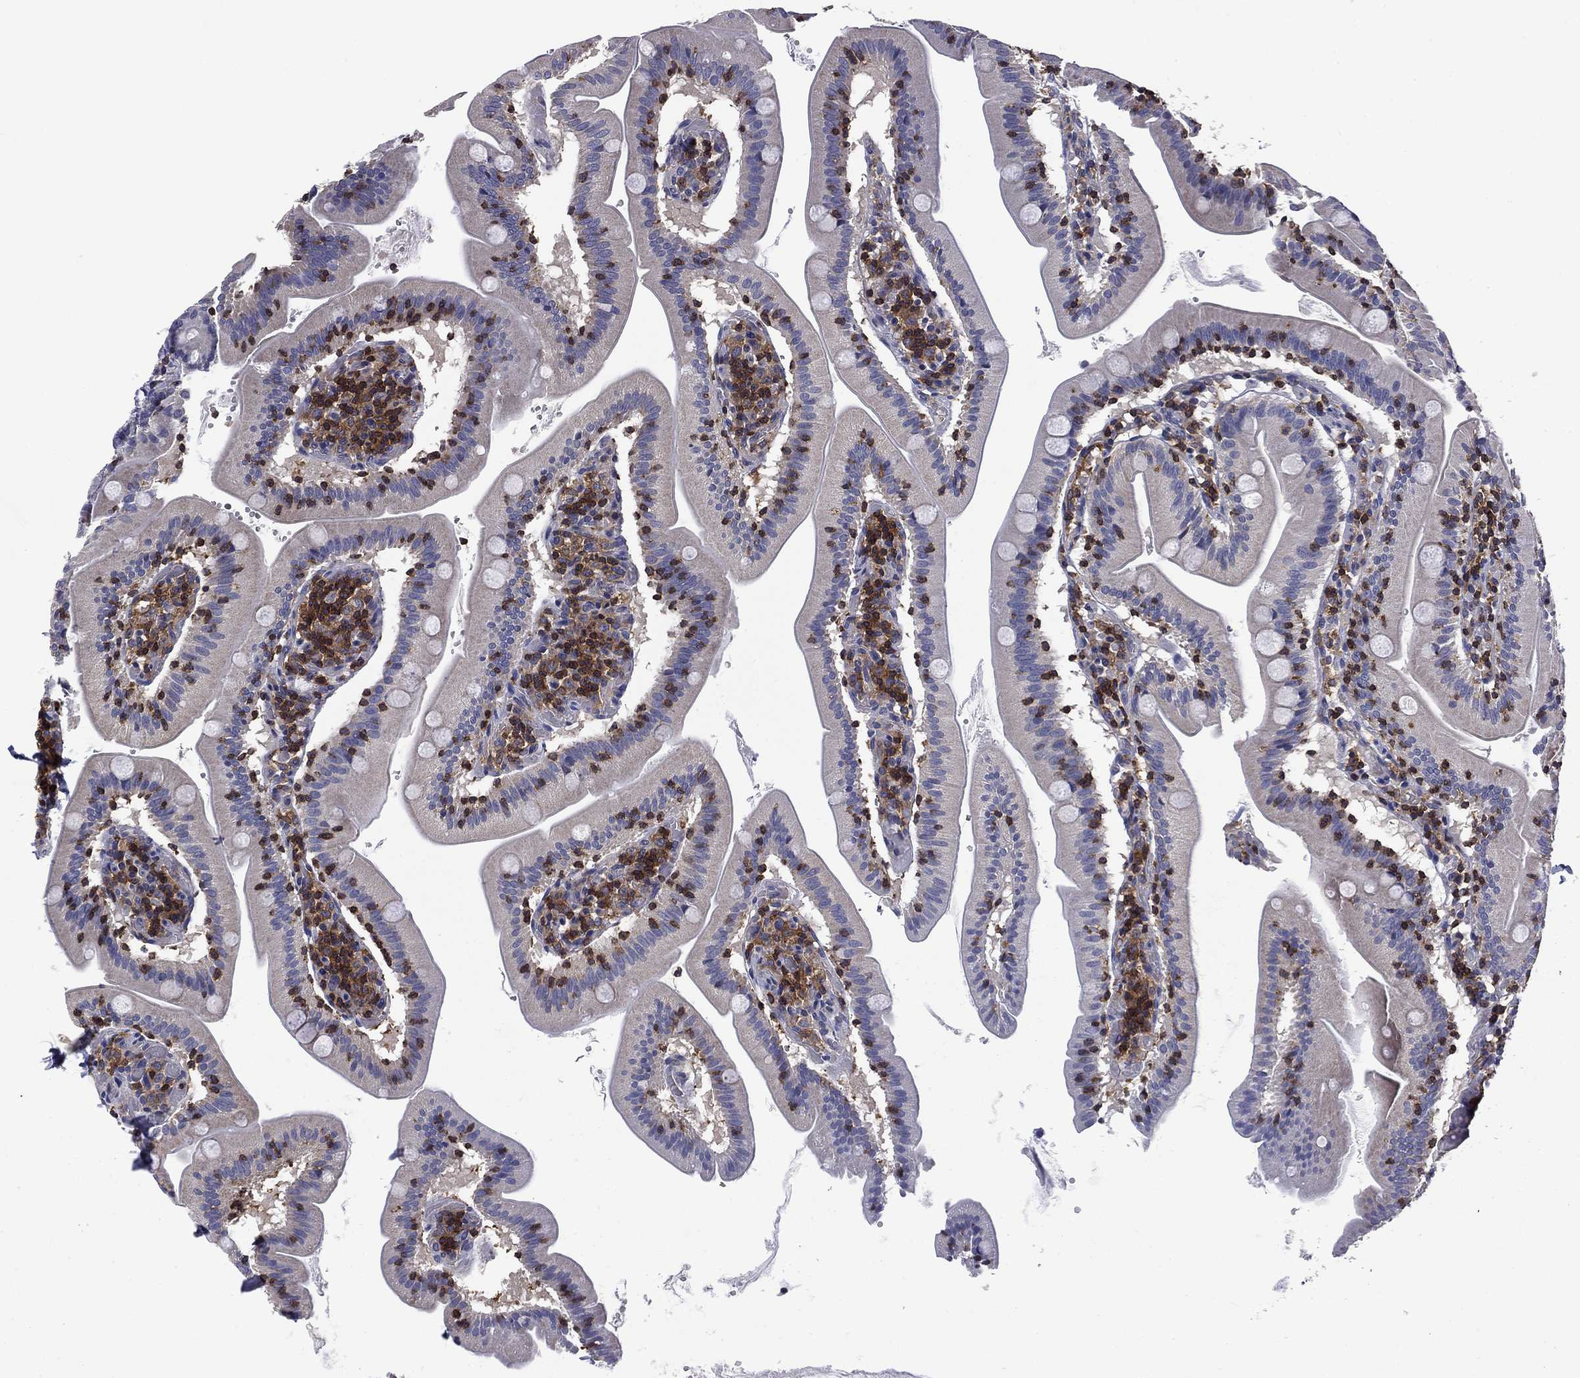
{"staining": {"intensity": "negative", "quantity": "none", "location": "none"}, "tissue": "small intestine", "cell_type": "Glandular cells", "image_type": "normal", "snomed": [{"axis": "morphology", "description": "Normal tissue, NOS"}, {"axis": "topography", "description": "Small intestine"}], "caption": "IHC of normal small intestine shows no expression in glandular cells.", "gene": "ARHGAP45", "patient": {"sex": "male", "age": 37}}